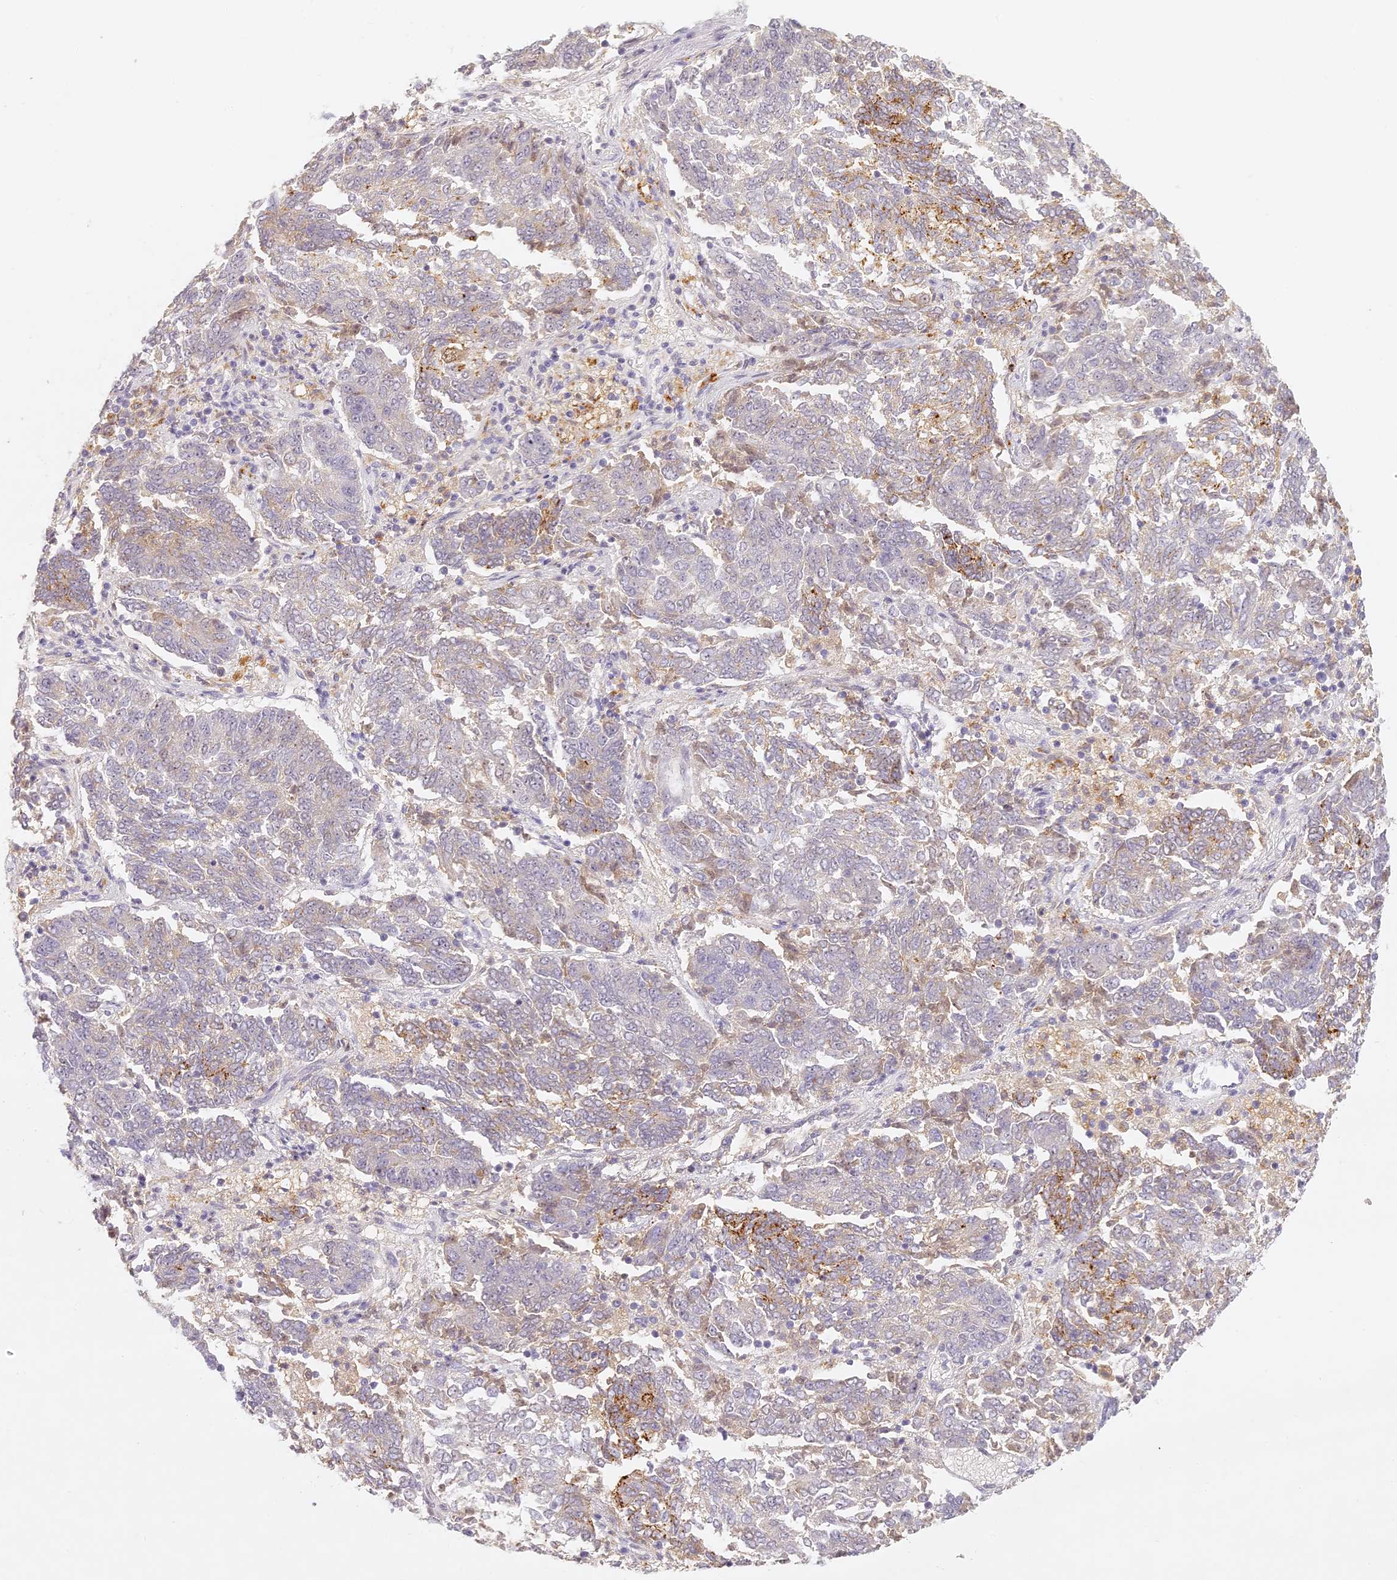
{"staining": {"intensity": "moderate", "quantity": "<25%", "location": "cytoplasmic/membranous"}, "tissue": "endometrial cancer", "cell_type": "Tumor cells", "image_type": "cancer", "snomed": [{"axis": "morphology", "description": "Adenocarcinoma, NOS"}, {"axis": "topography", "description": "Endometrium"}], "caption": "A brown stain highlights moderate cytoplasmic/membranous staining of a protein in endometrial adenocarcinoma tumor cells.", "gene": "ELL3", "patient": {"sex": "female", "age": 80}}